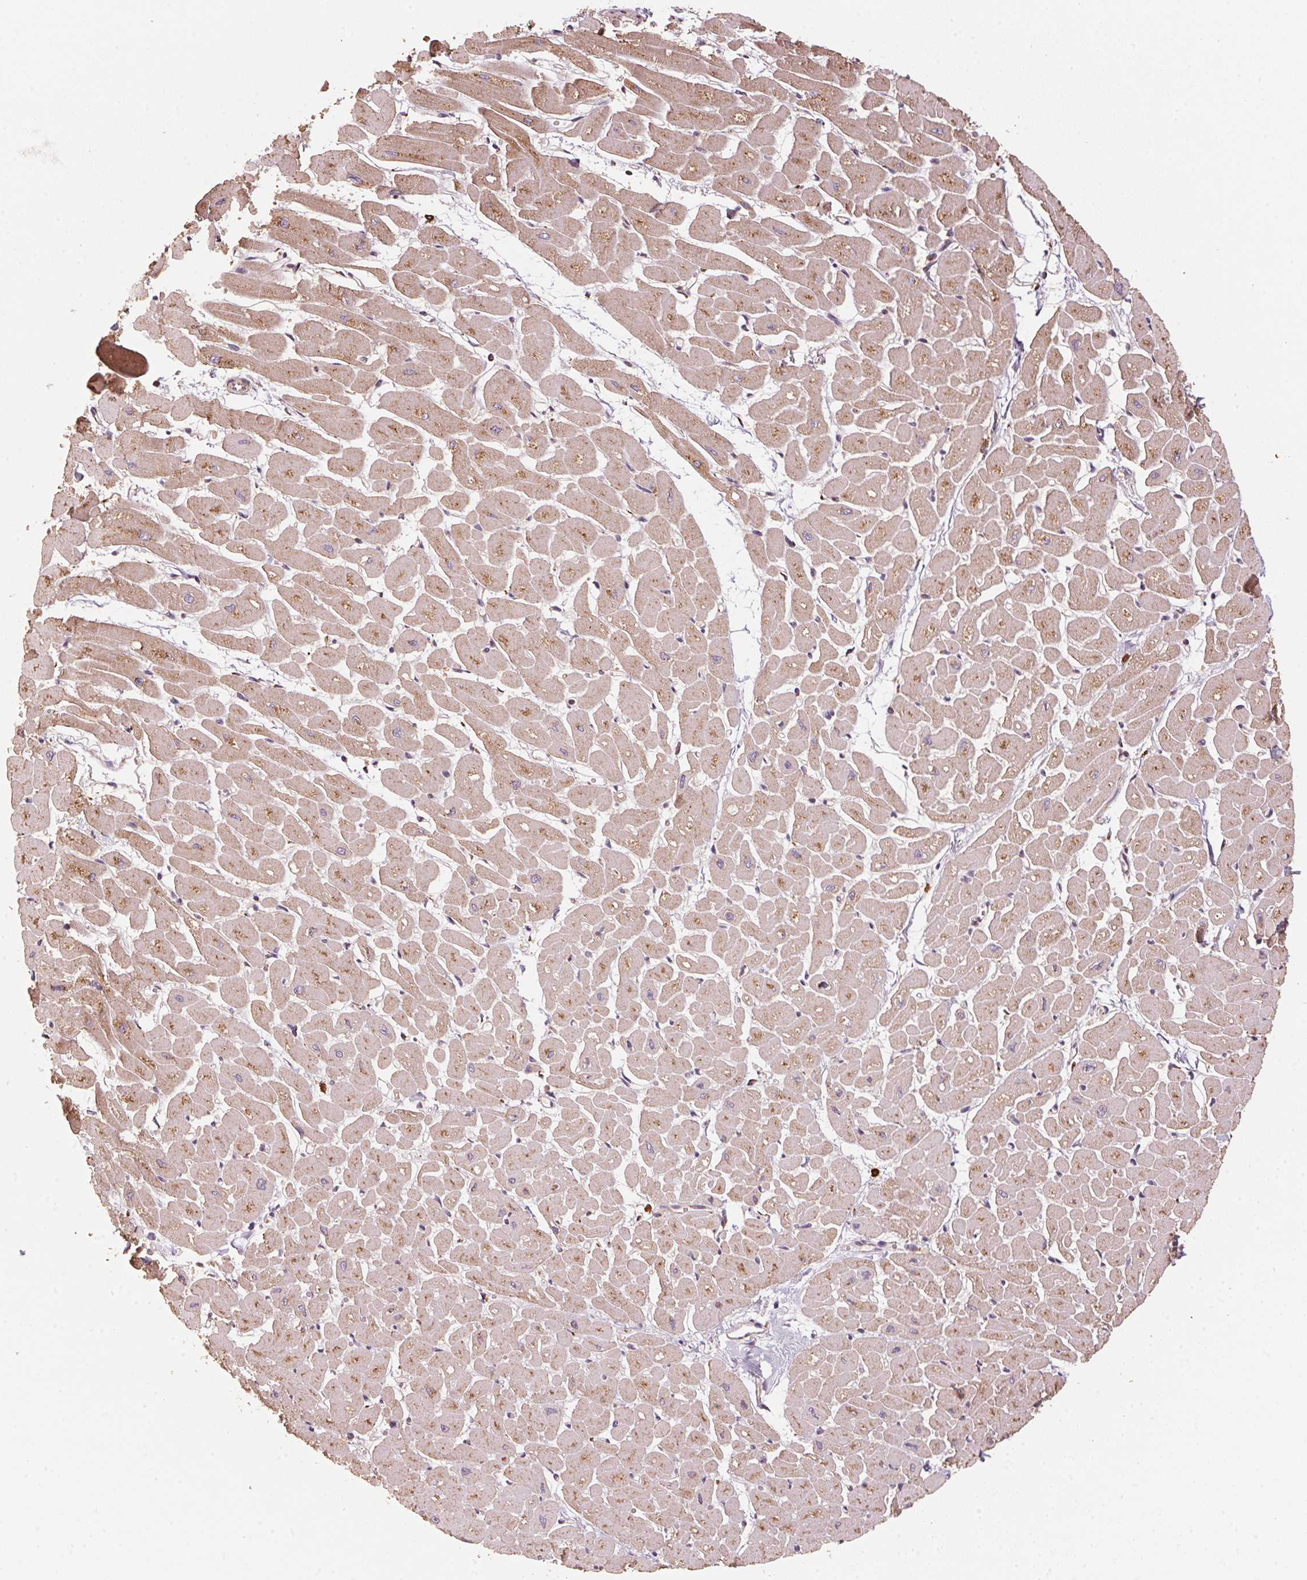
{"staining": {"intensity": "moderate", "quantity": ">75%", "location": "cytoplasmic/membranous"}, "tissue": "heart muscle", "cell_type": "Cardiomyocytes", "image_type": "normal", "snomed": [{"axis": "morphology", "description": "Normal tissue, NOS"}, {"axis": "topography", "description": "Heart"}], "caption": "Immunohistochemical staining of normal heart muscle reveals moderate cytoplasmic/membranous protein expression in approximately >75% of cardiomyocytes.", "gene": "TOMM70", "patient": {"sex": "male", "age": 57}}